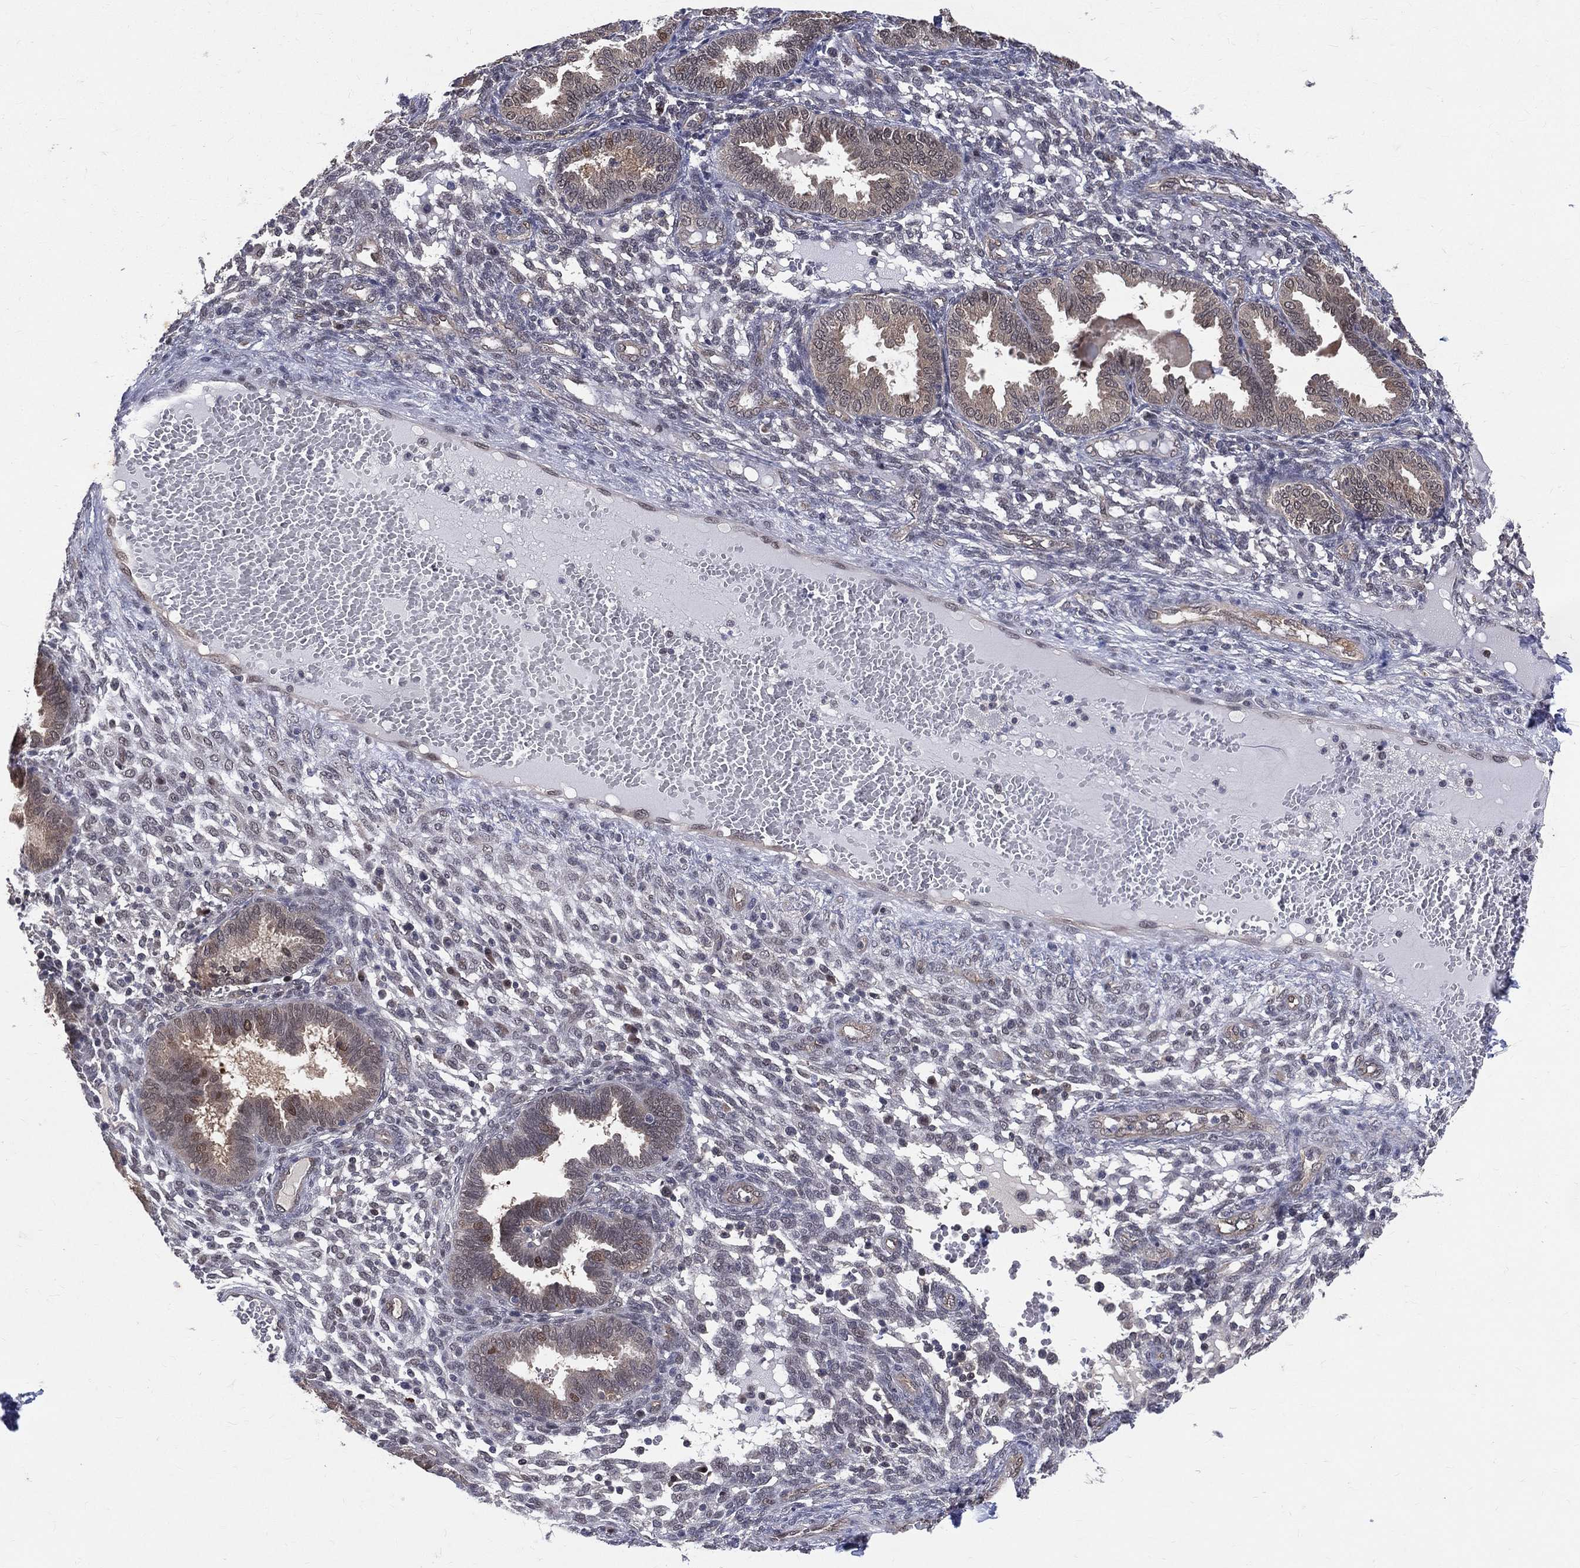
{"staining": {"intensity": "negative", "quantity": "none", "location": "none"}, "tissue": "endometrium", "cell_type": "Cells in endometrial stroma", "image_type": "normal", "snomed": [{"axis": "morphology", "description": "Normal tissue, NOS"}, {"axis": "topography", "description": "Endometrium"}], "caption": "DAB (3,3'-diaminobenzidine) immunohistochemical staining of unremarkable endometrium demonstrates no significant staining in cells in endometrial stroma. (DAB (3,3'-diaminobenzidine) immunohistochemistry (IHC) visualized using brightfield microscopy, high magnification).", "gene": "GMPR2", "patient": {"sex": "female", "age": 42}}